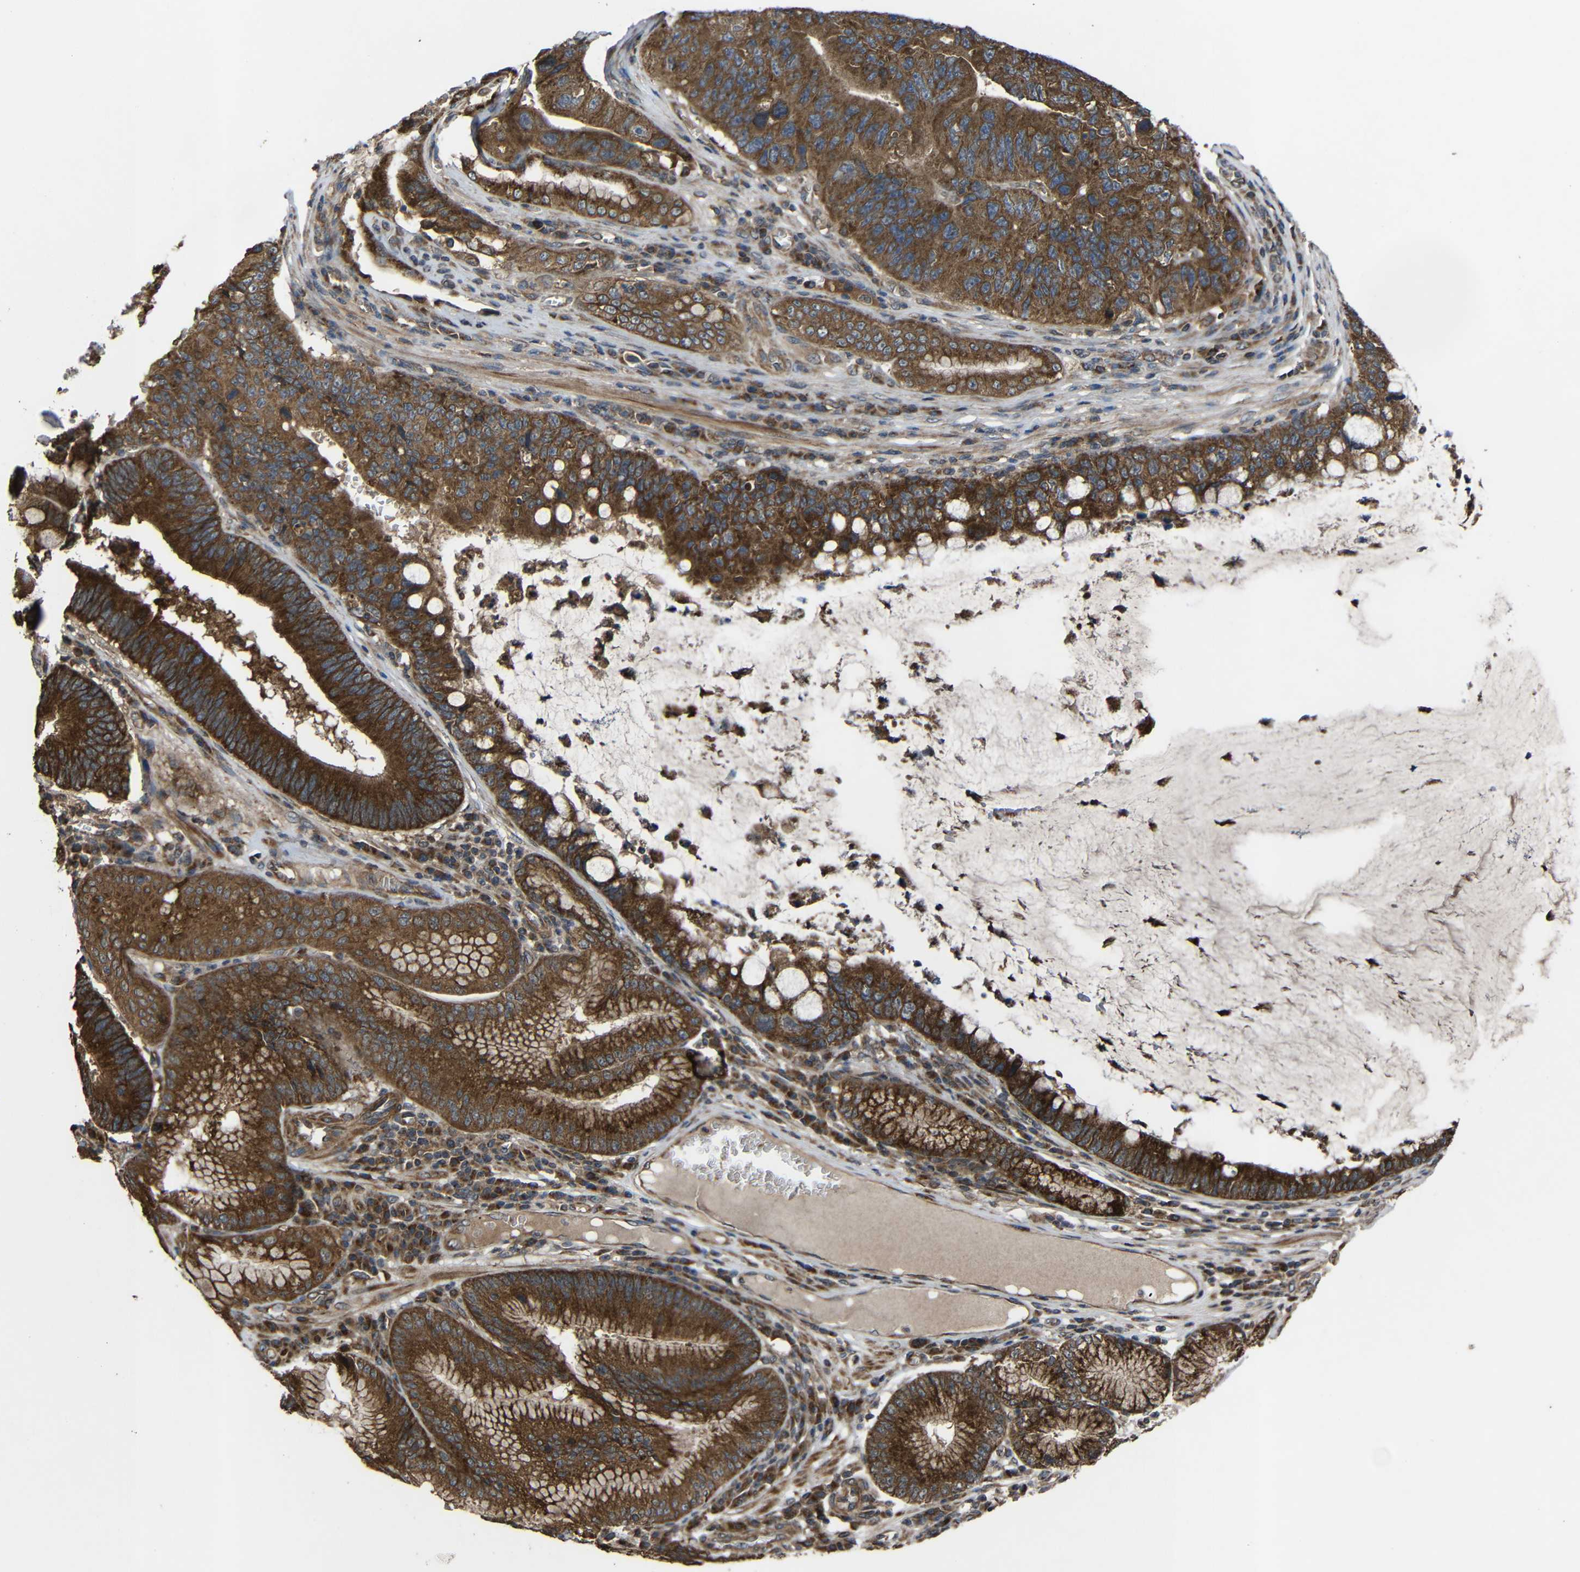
{"staining": {"intensity": "strong", "quantity": ">75%", "location": "cytoplasmic/membranous"}, "tissue": "stomach cancer", "cell_type": "Tumor cells", "image_type": "cancer", "snomed": [{"axis": "morphology", "description": "Adenocarcinoma, NOS"}, {"axis": "topography", "description": "Stomach"}], "caption": "Tumor cells exhibit high levels of strong cytoplasmic/membranous positivity in approximately >75% of cells in human adenocarcinoma (stomach).", "gene": "C1GALT1", "patient": {"sex": "male", "age": 59}}